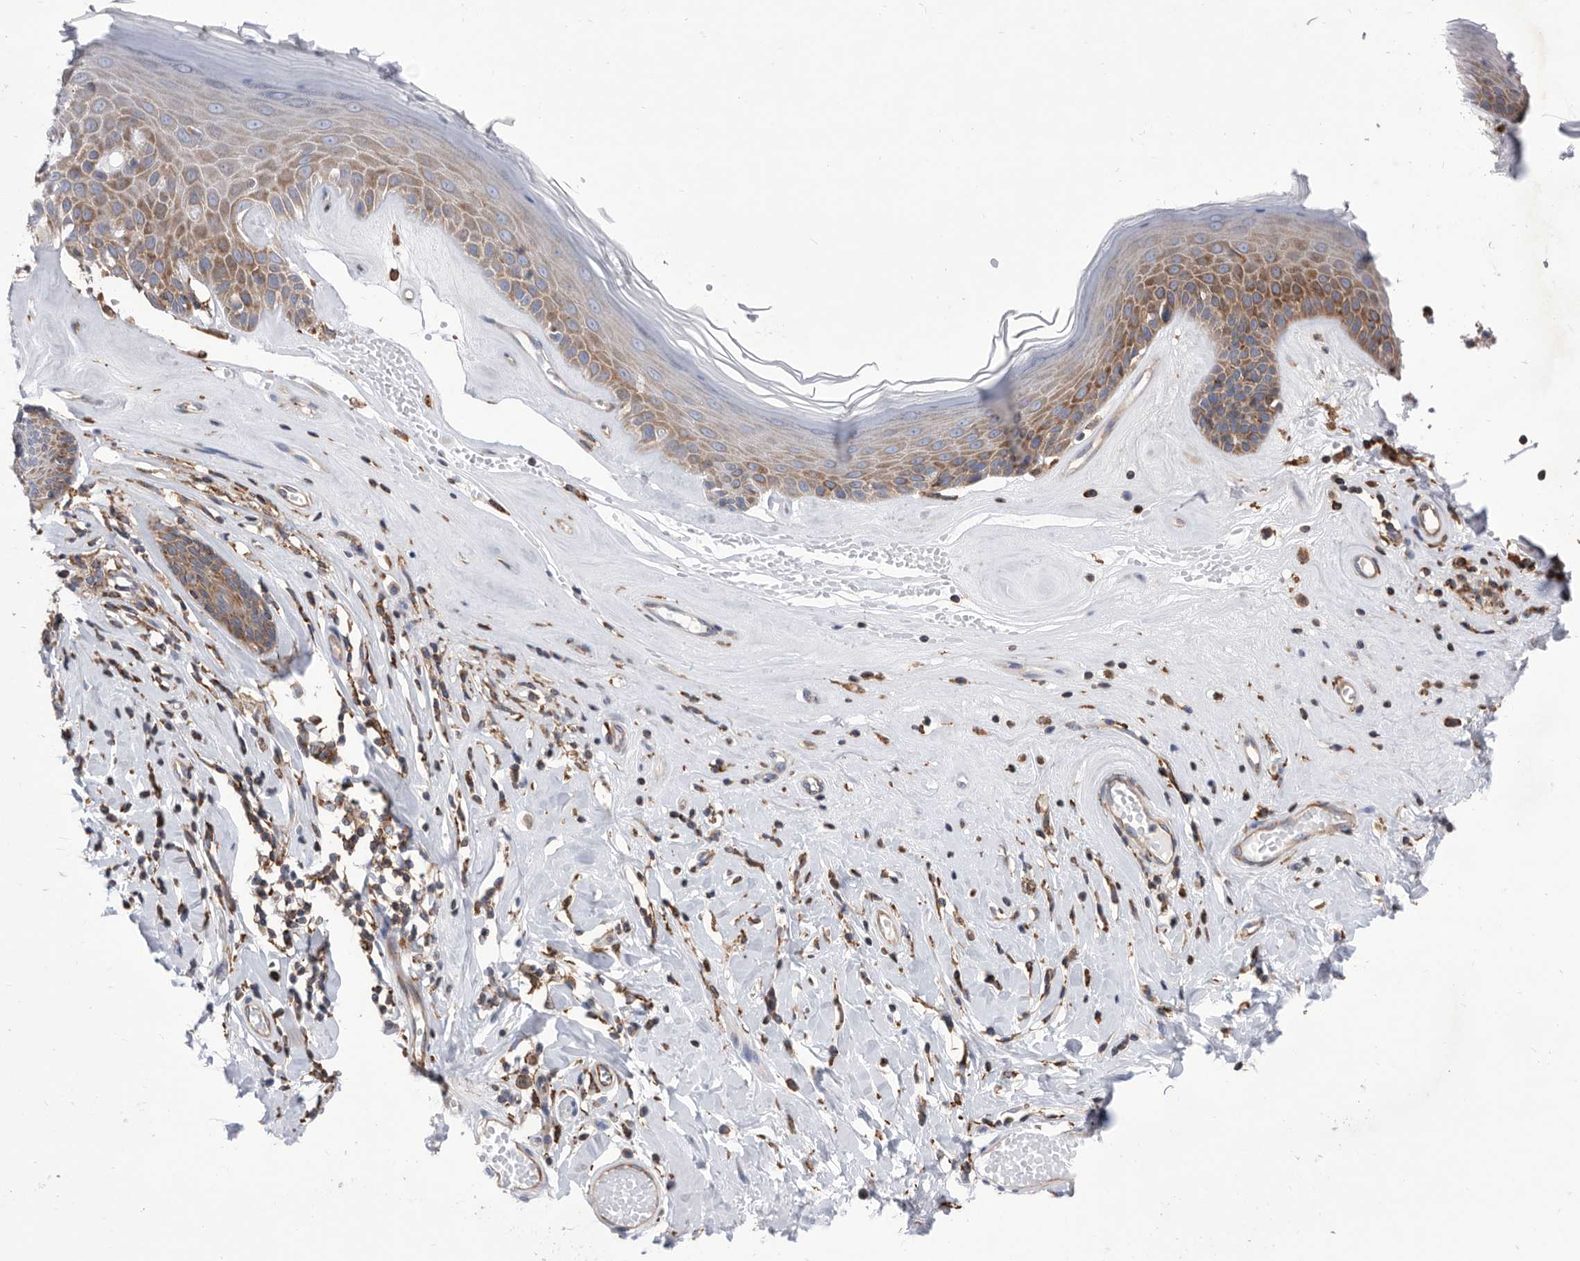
{"staining": {"intensity": "strong", "quantity": ">75%", "location": "cytoplasmic/membranous"}, "tissue": "skin", "cell_type": "Epidermal cells", "image_type": "normal", "snomed": [{"axis": "morphology", "description": "Normal tissue, NOS"}, {"axis": "morphology", "description": "Inflammation, NOS"}, {"axis": "topography", "description": "Vulva"}], "caption": "IHC of normal human skin shows high levels of strong cytoplasmic/membranous staining in approximately >75% of epidermal cells. The staining was performed using DAB, with brown indicating positive protein expression. Nuclei are stained blue with hematoxylin.", "gene": "SMG7", "patient": {"sex": "female", "age": 84}}